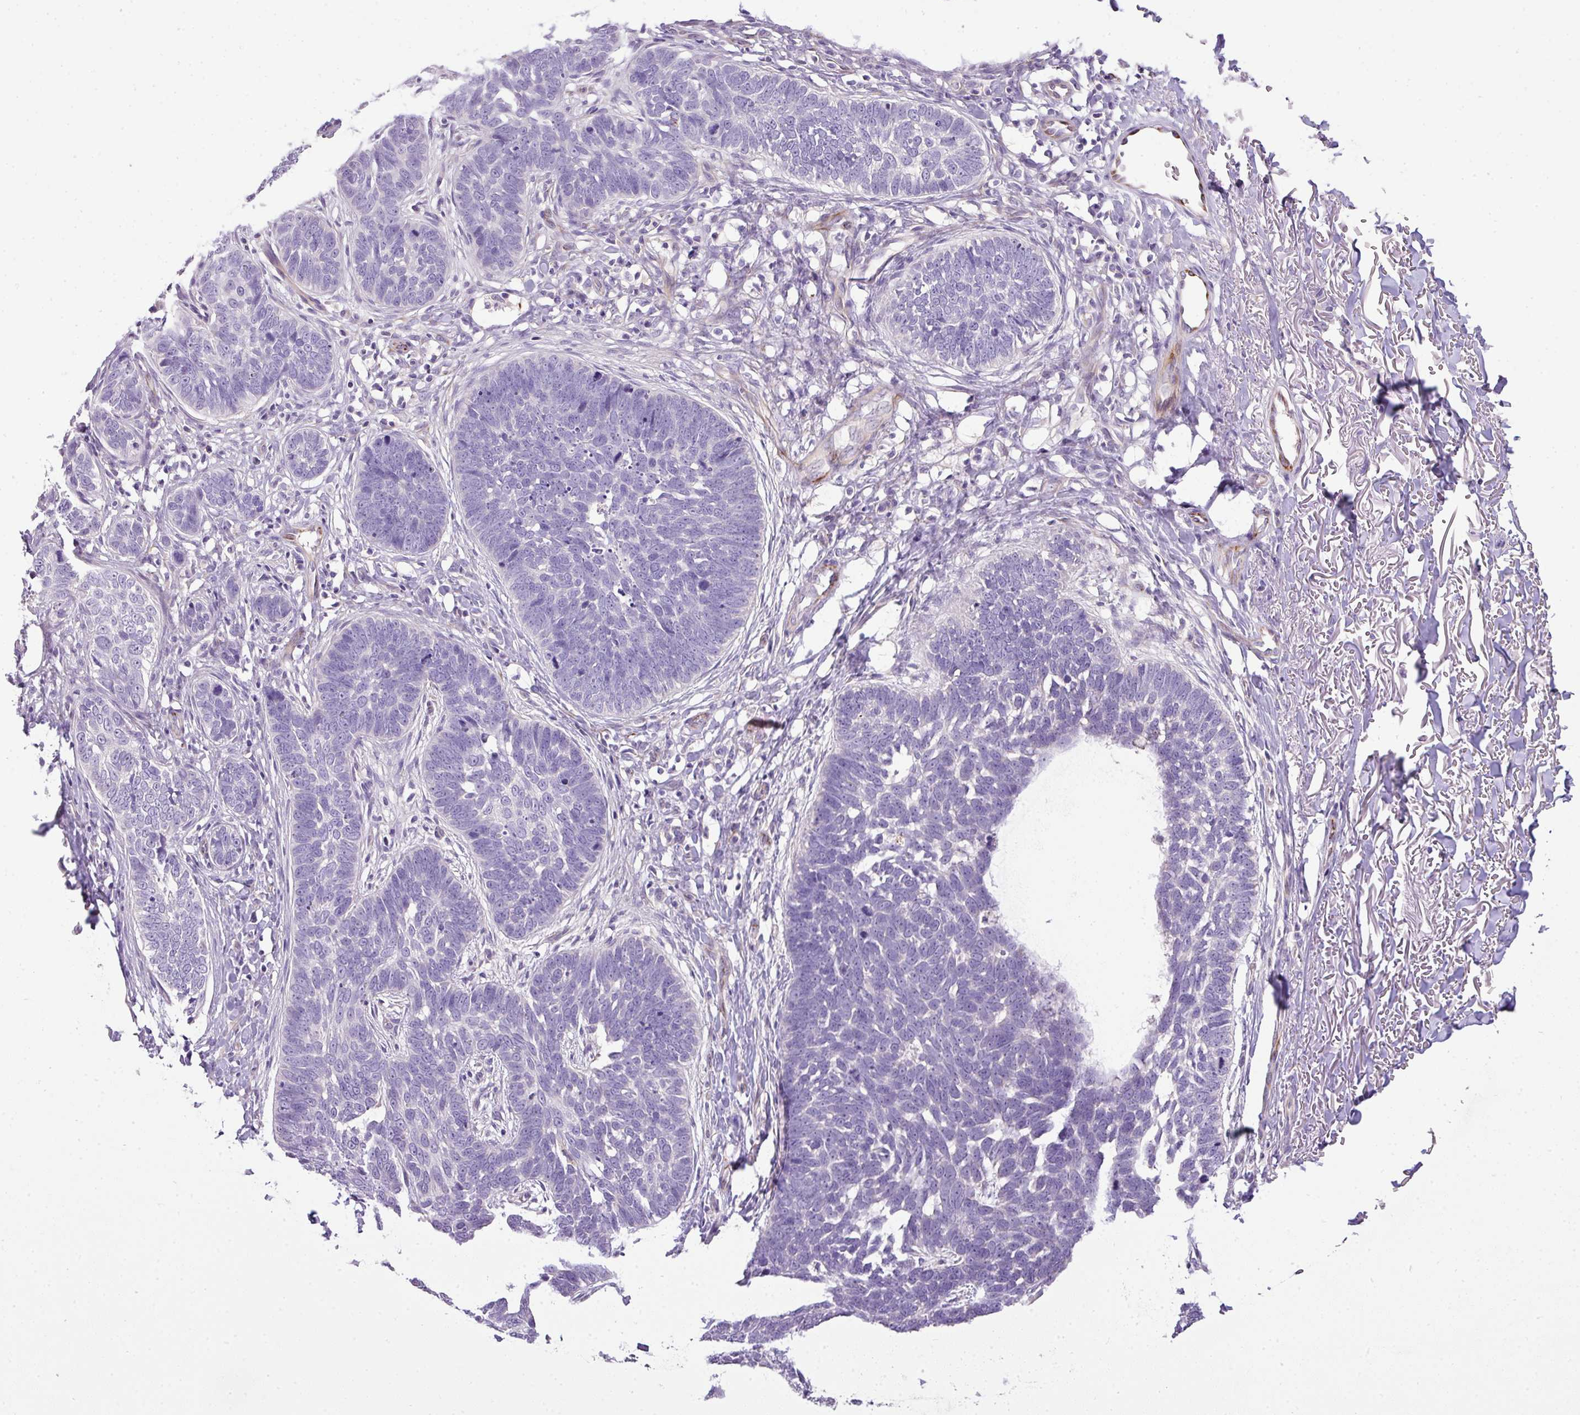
{"staining": {"intensity": "negative", "quantity": "none", "location": "none"}, "tissue": "skin cancer", "cell_type": "Tumor cells", "image_type": "cancer", "snomed": [{"axis": "morphology", "description": "Normal tissue, NOS"}, {"axis": "morphology", "description": "Basal cell carcinoma"}, {"axis": "topography", "description": "Skin"}], "caption": "A micrograph of human basal cell carcinoma (skin) is negative for staining in tumor cells.", "gene": "ENSG00000273748", "patient": {"sex": "male", "age": 77}}